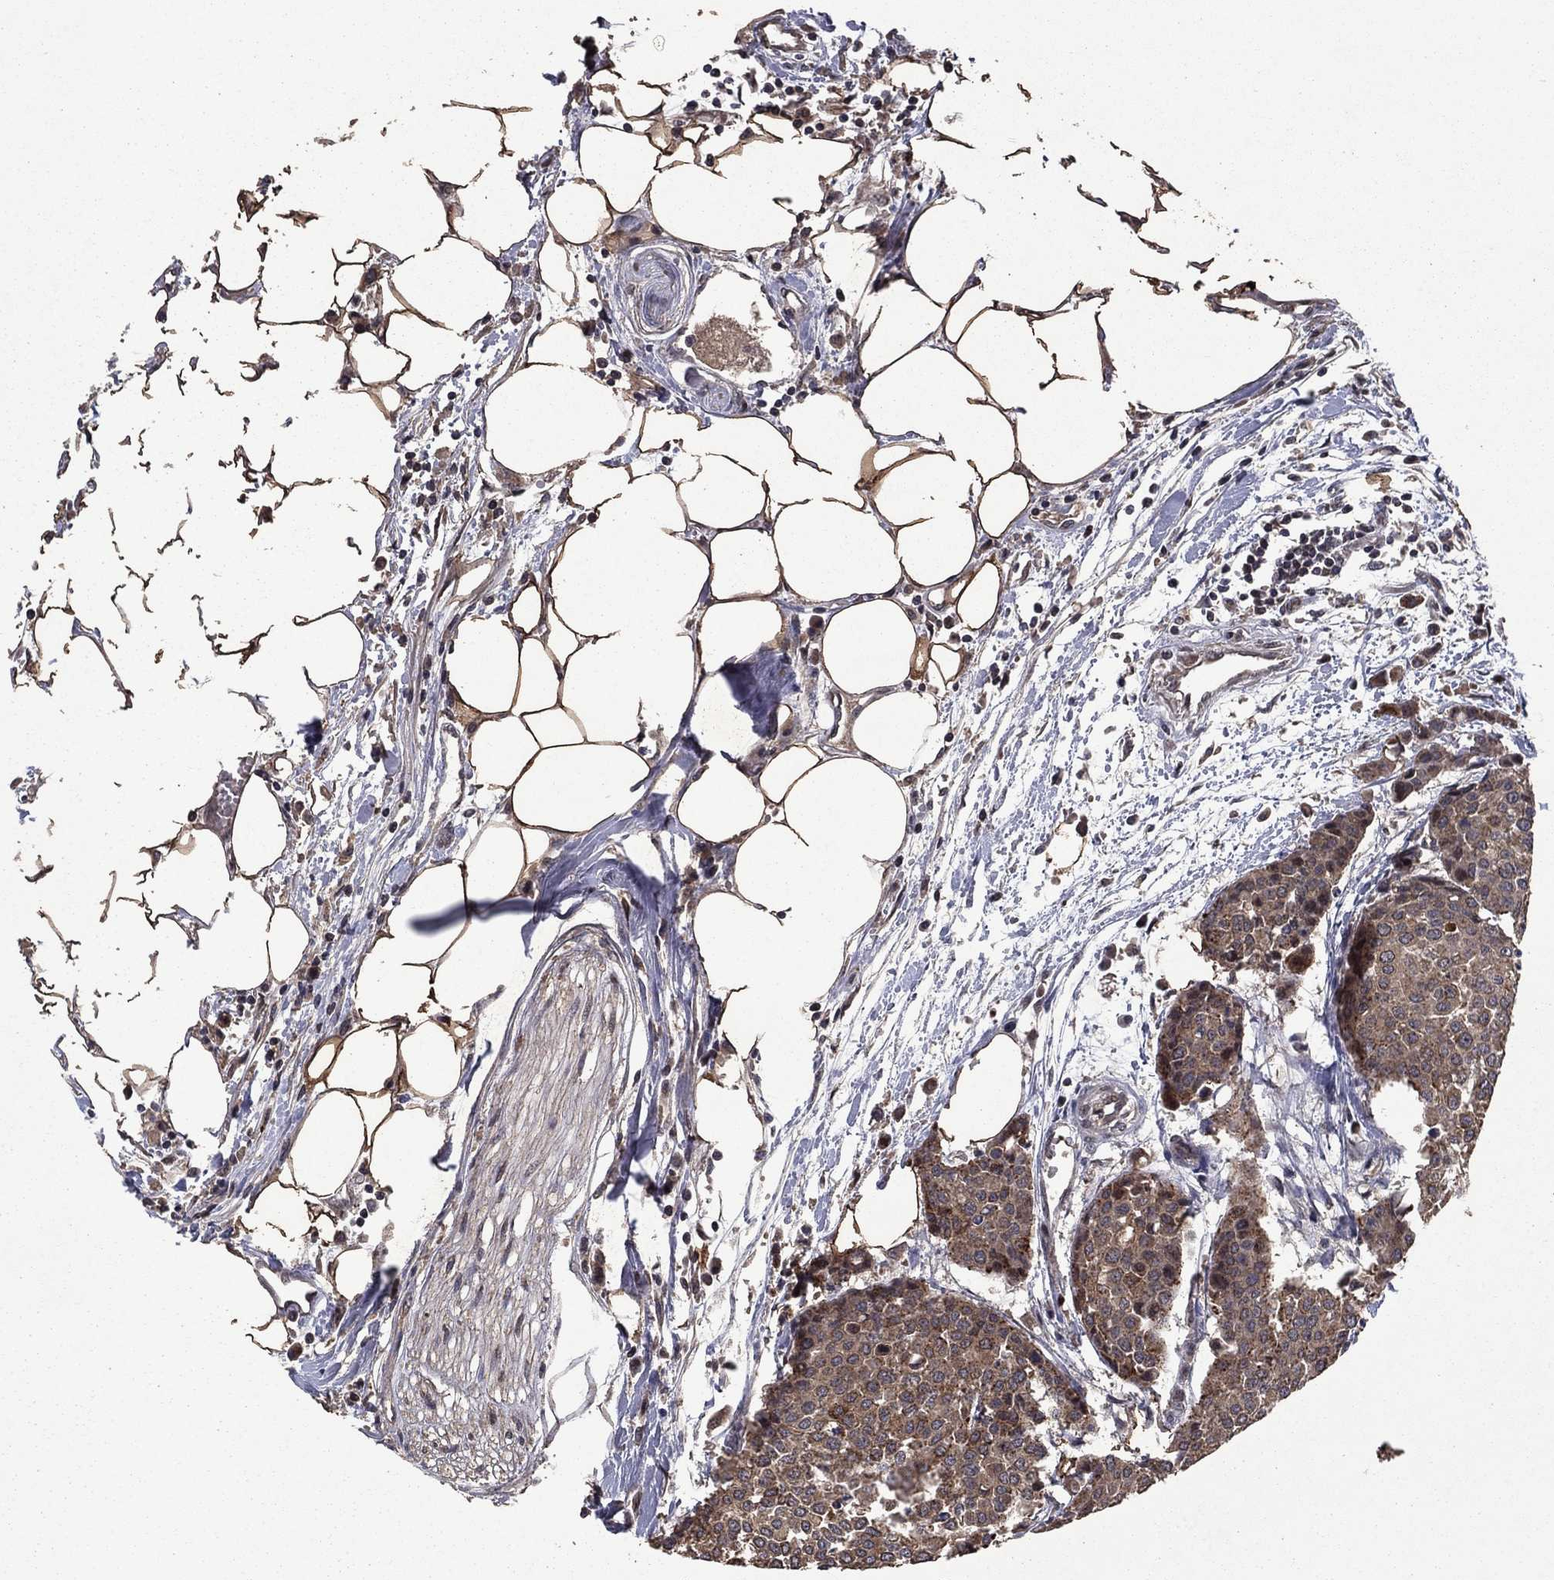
{"staining": {"intensity": "moderate", "quantity": ">75%", "location": "cytoplasmic/membranous"}, "tissue": "carcinoid", "cell_type": "Tumor cells", "image_type": "cancer", "snomed": [{"axis": "morphology", "description": "Carcinoid, malignant, NOS"}, {"axis": "topography", "description": "Colon"}], "caption": "DAB immunohistochemical staining of human malignant carcinoid reveals moderate cytoplasmic/membranous protein expression in about >75% of tumor cells.", "gene": "DHRS1", "patient": {"sex": "male", "age": 81}}